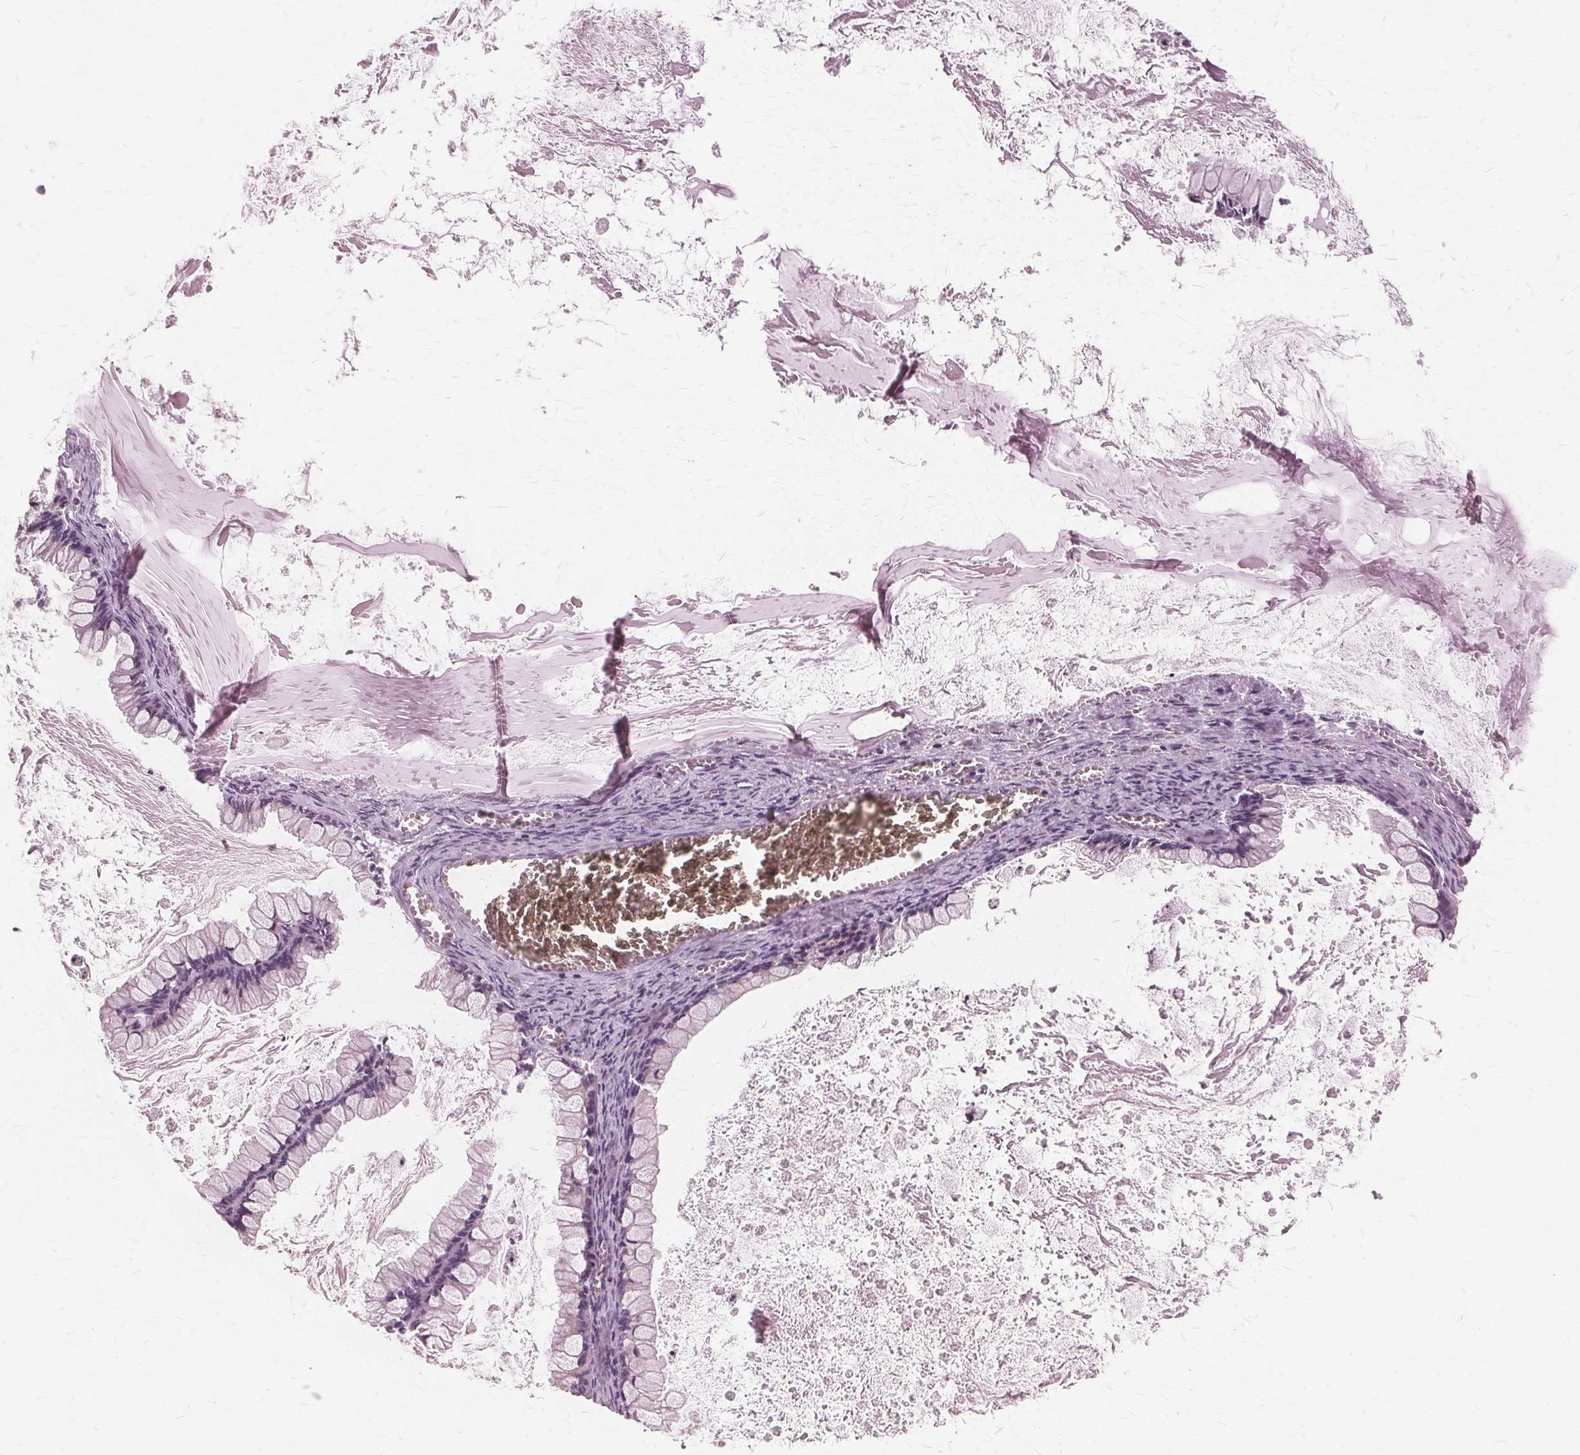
{"staining": {"intensity": "negative", "quantity": "none", "location": "none"}, "tissue": "ovarian cancer", "cell_type": "Tumor cells", "image_type": "cancer", "snomed": [{"axis": "morphology", "description": "Cystadenocarcinoma, mucinous, NOS"}, {"axis": "topography", "description": "Ovary"}], "caption": "High power microscopy histopathology image of an immunohistochemistry micrograph of ovarian cancer (mucinous cystadenocarcinoma), revealing no significant positivity in tumor cells. (Brightfield microscopy of DAB immunohistochemistry (IHC) at high magnification).", "gene": "DNASE2", "patient": {"sex": "female", "age": 67}}